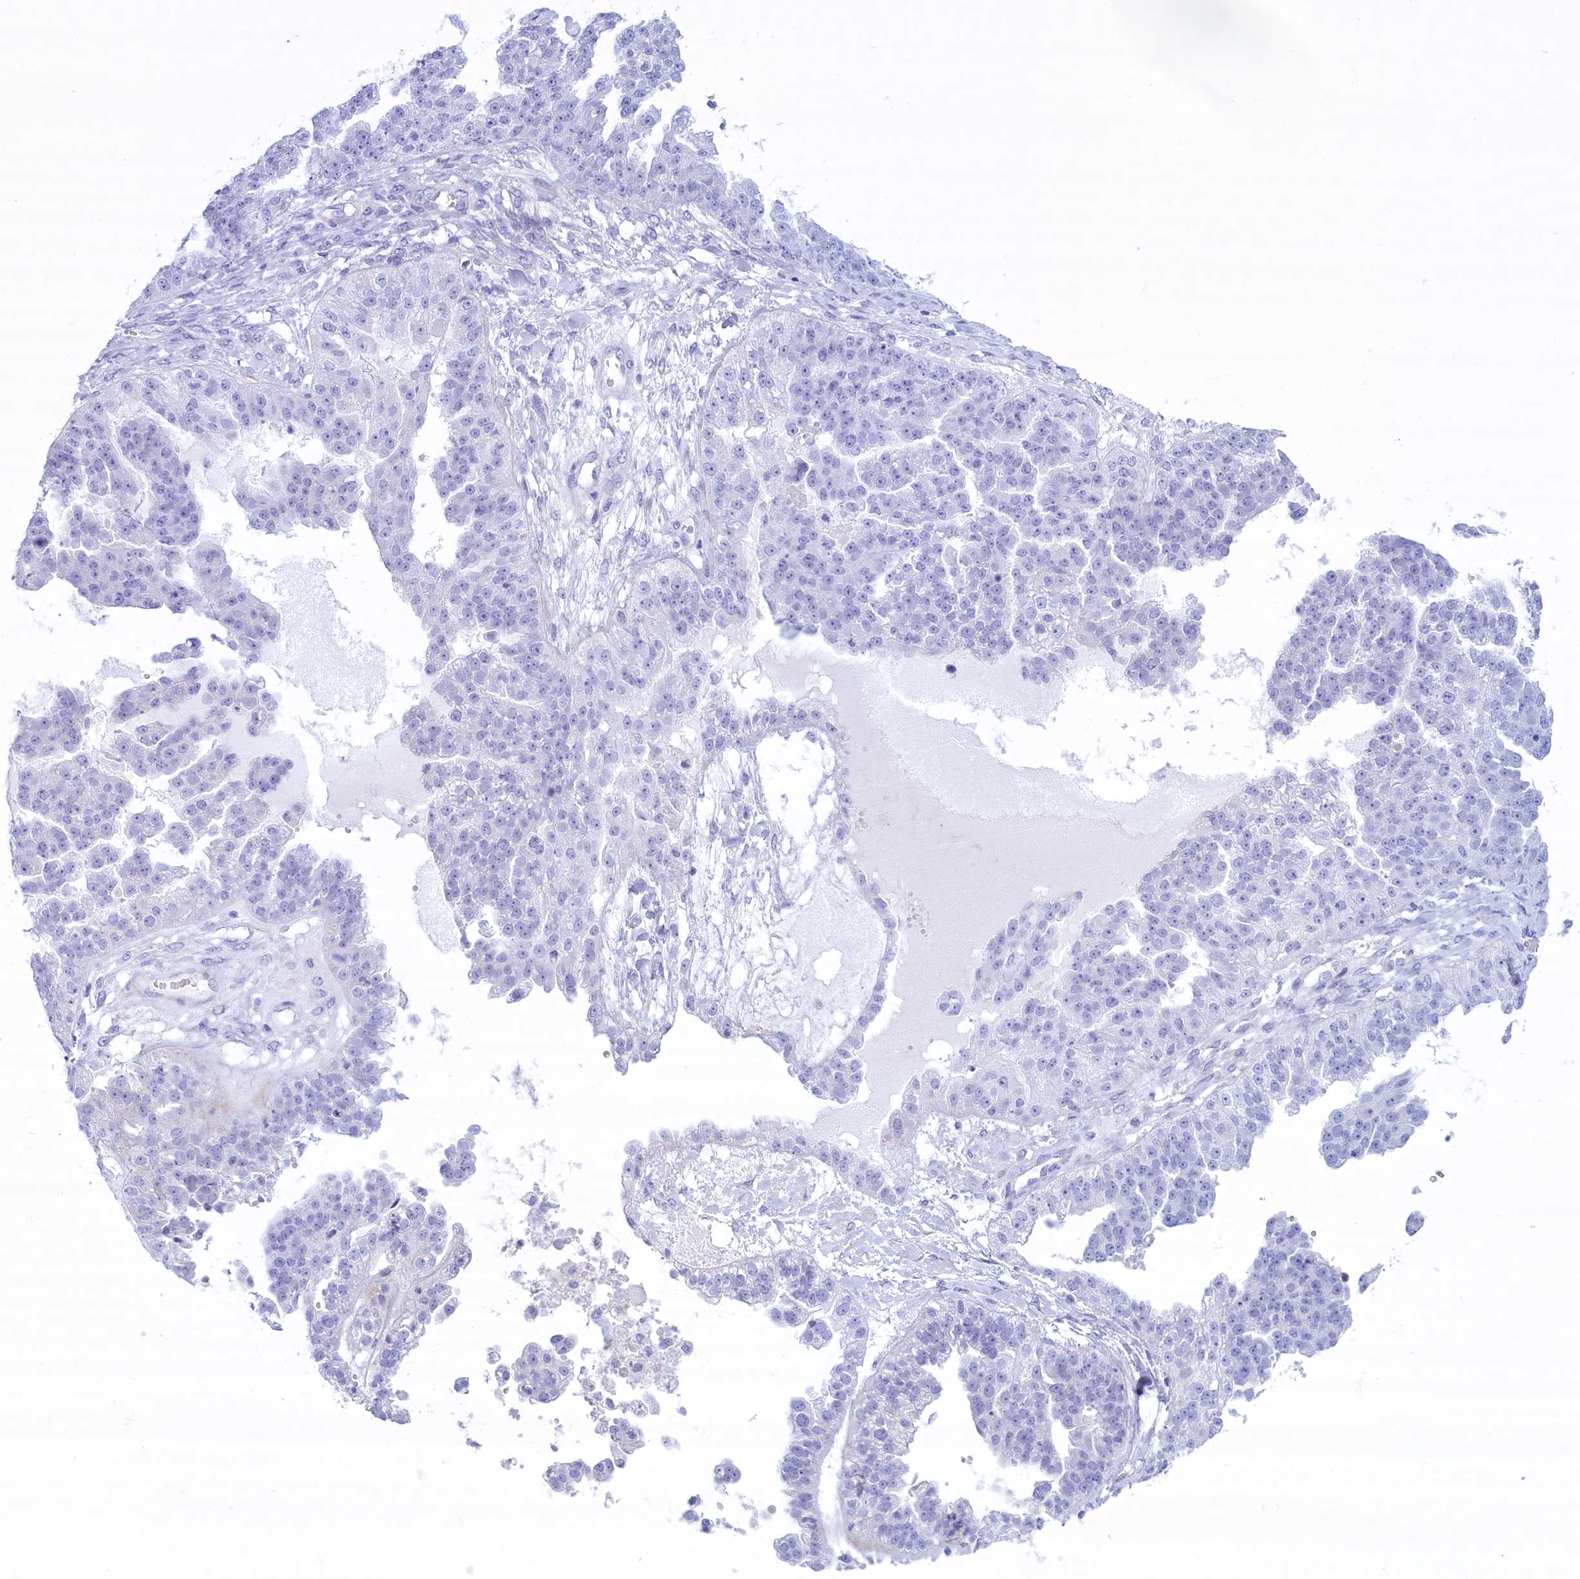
{"staining": {"intensity": "negative", "quantity": "none", "location": "none"}, "tissue": "ovarian cancer", "cell_type": "Tumor cells", "image_type": "cancer", "snomed": [{"axis": "morphology", "description": "Cystadenocarcinoma, serous, NOS"}, {"axis": "topography", "description": "Ovary"}], "caption": "There is no significant positivity in tumor cells of ovarian cancer.", "gene": "MPV17L2", "patient": {"sex": "female", "age": 58}}